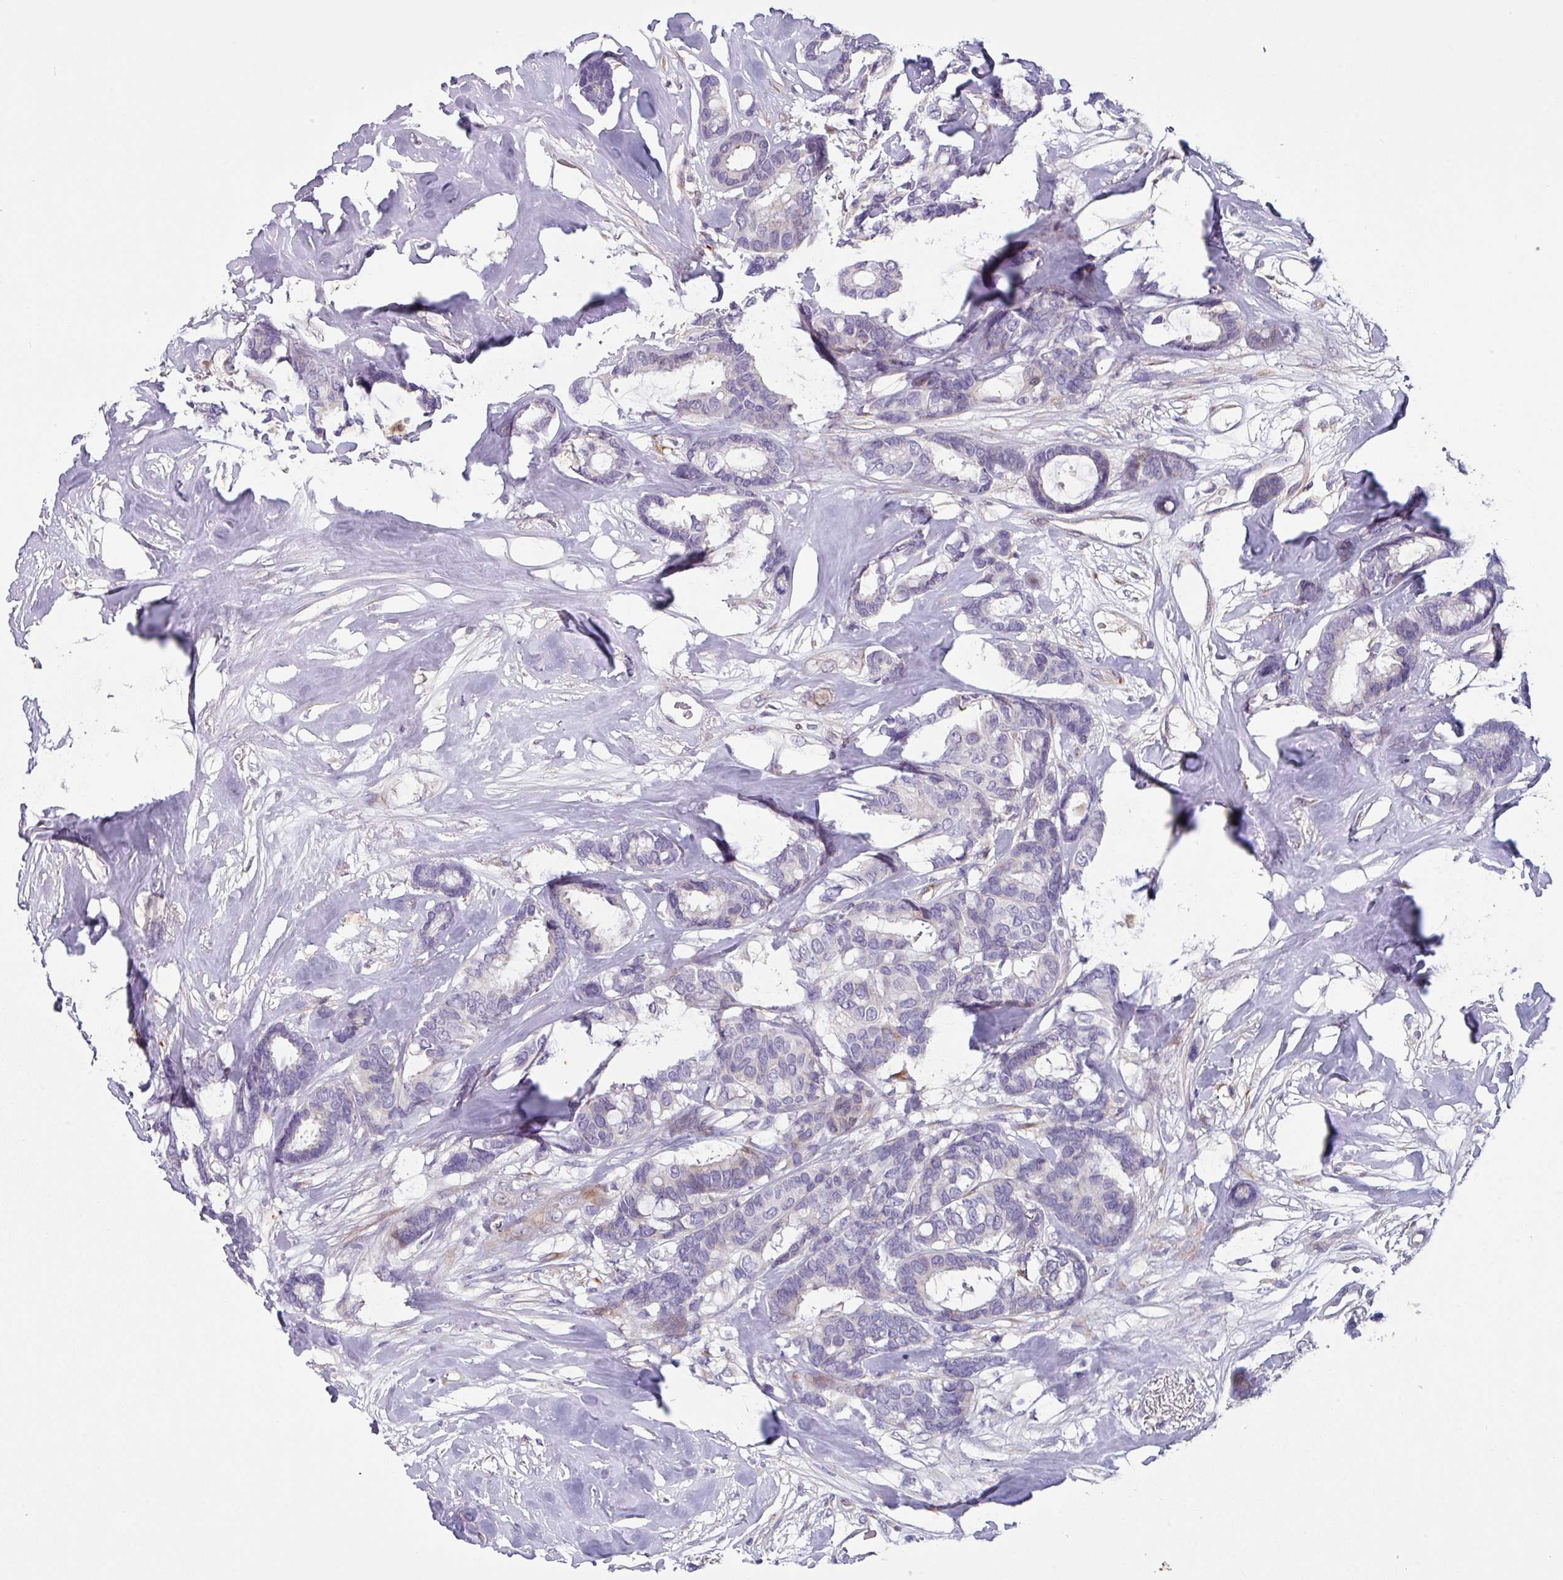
{"staining": {"intensity": "negative", "quantity": "none", "location": "none"}, "tissue": "breast cancer", "cell_type": "Tumor cells", "image_type": "cancer", "snomed": [{"axis": "morphology", "description": "Duct carcinoma"}, {"axis": "topography", "description": "Breast"}], "caption": "Immunohistochemical staining of human breast cancer demonstrates no significant positivity in tumor cells. Nuclei are stained in blue.", "gene": "KLHL3", "patient": {"sex": "female", "age": 87}}